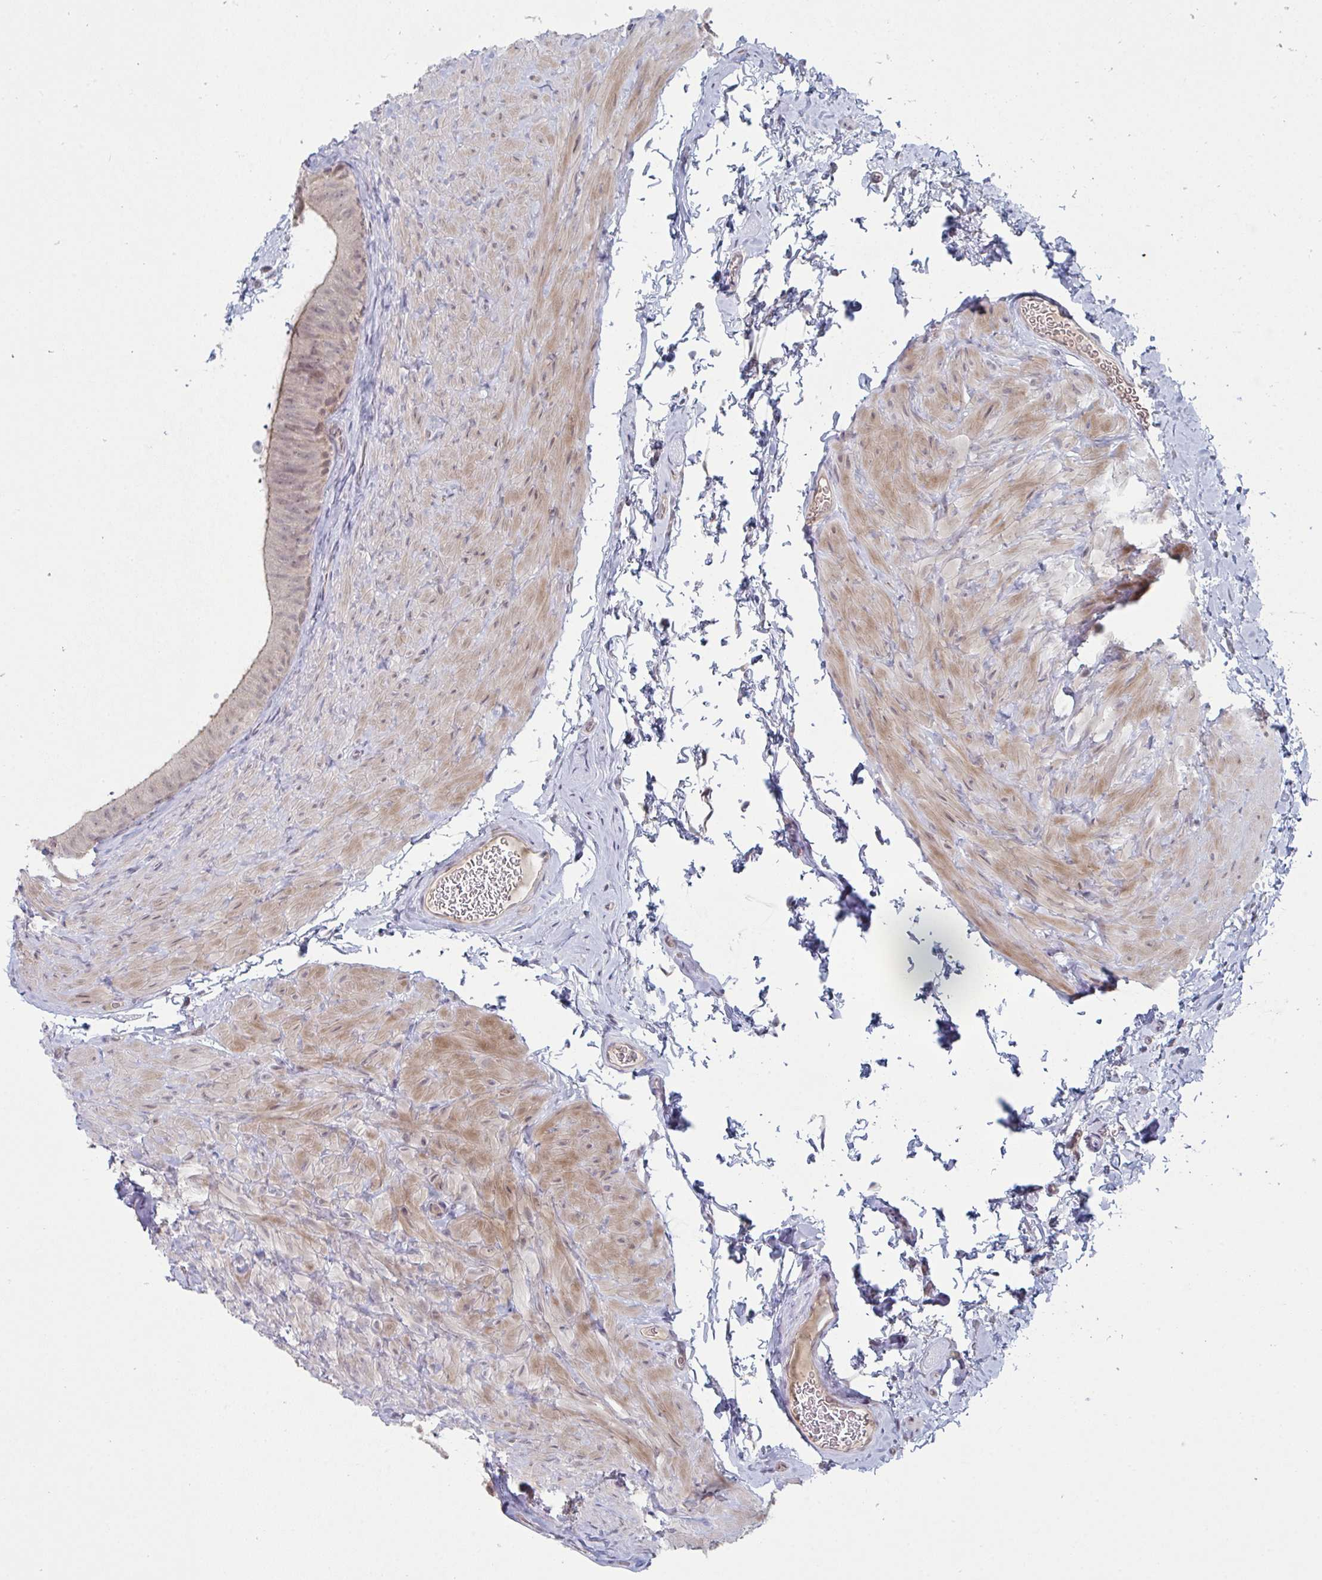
{"staining": {"intensity": "weak", "quantity": "<25%", "location": "cytoplasmic/membranous"}, "tissue": "epididymis", "cell_type": "Glandular cells", "image_type": "normal", "snomed": [{"axis": "morphology", "description": "Normal tissue, NOS"}, {"axis": "topography", "description": "Epididymis, spermatic cord, NOS"}, {"axis": "topography", "description": "Epididymis"}], "caption": "Human epididymis stained for a protein using immunohistochemistry reveals no staining in glandular cells.", "gene": "ZNF214", "patient": {"sex": "male", "age": 31}}